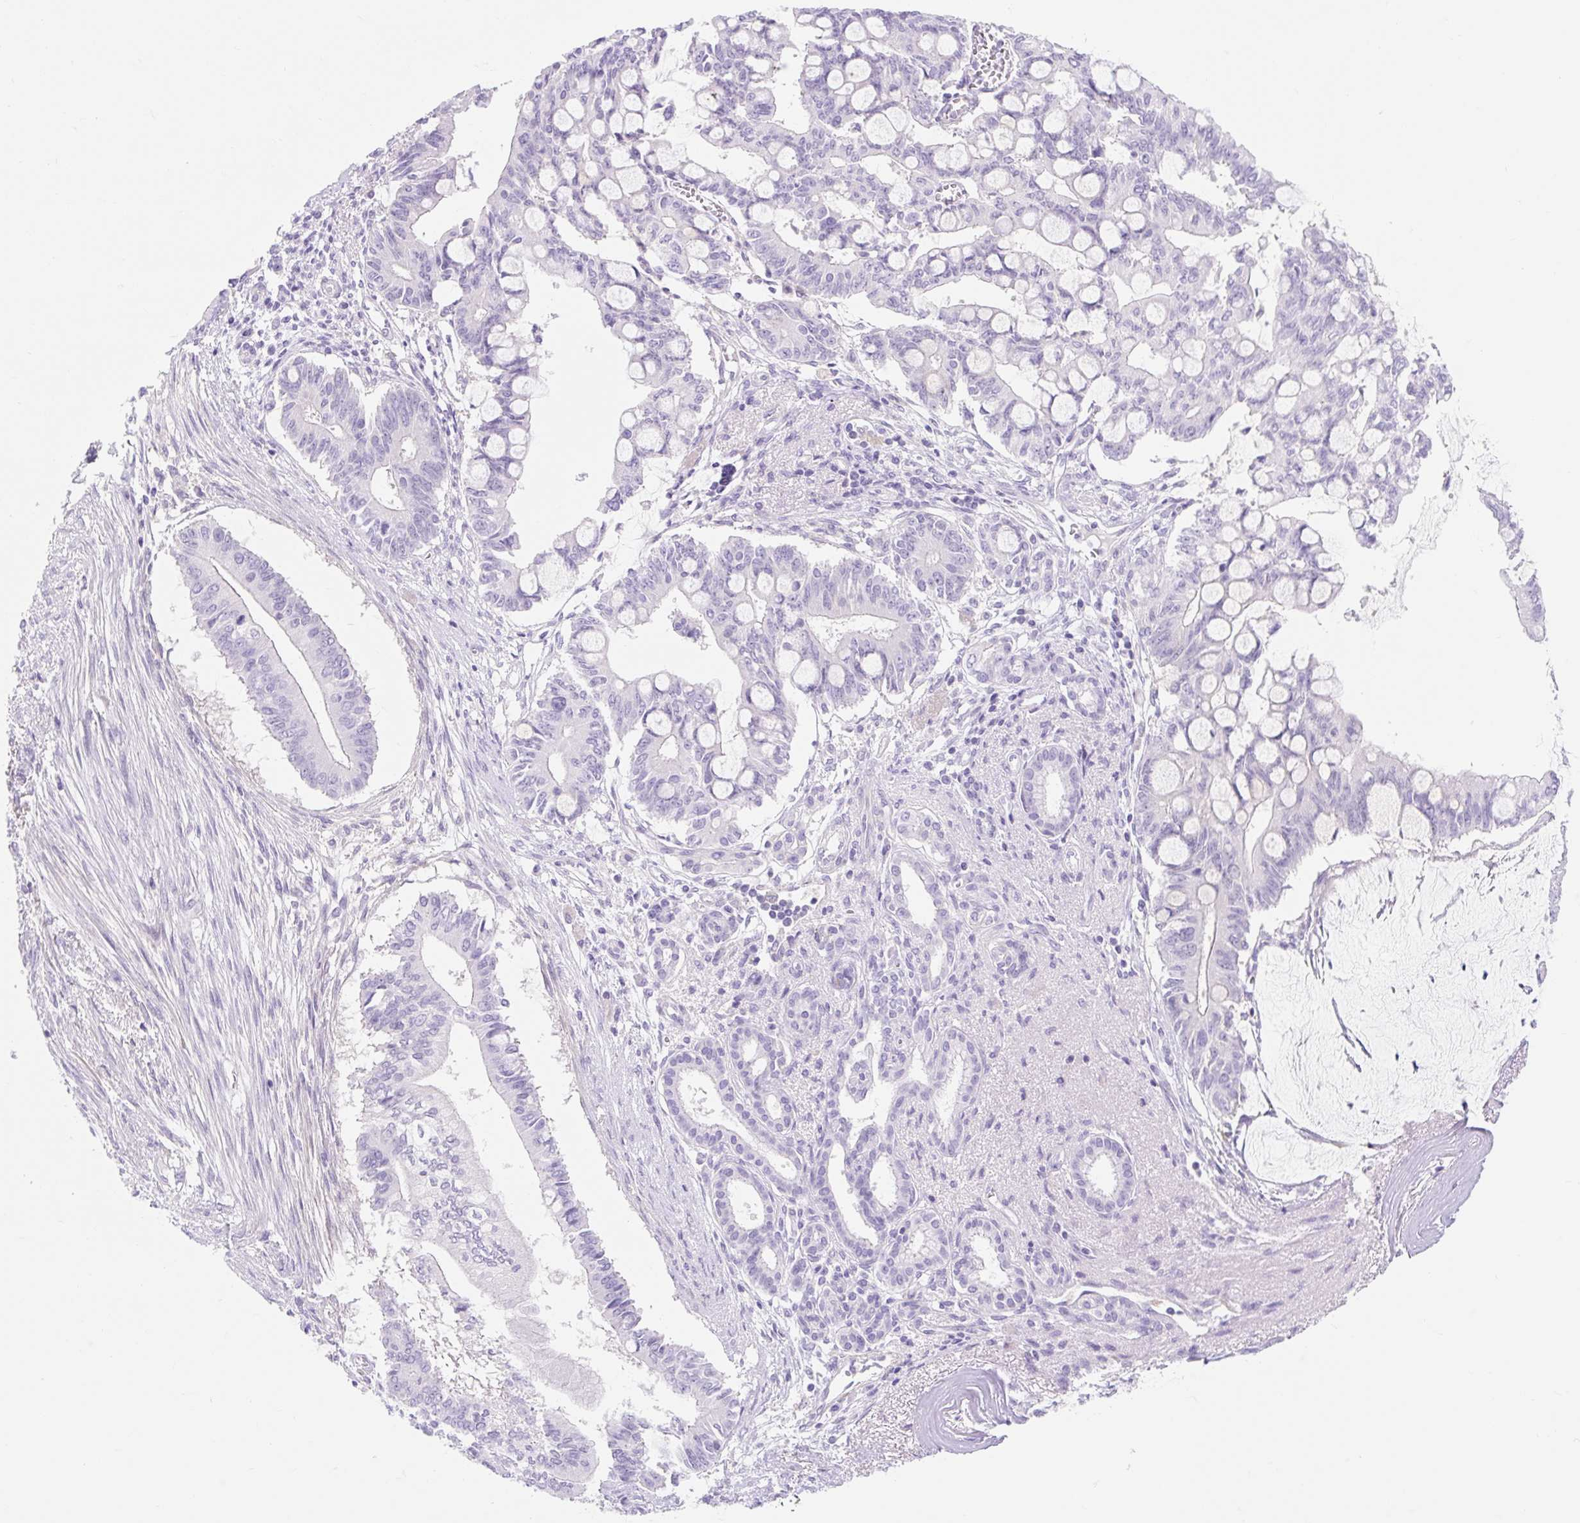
{"staining": {"intensity": "negative", "quantity": "none", "location": "none"}, "tissue": "pancreatic cancer", "cell_type": "Tumor cells", "image_type": "cancer", "snomed": [{"axis": "morphology", "description": "Adenocarcinoma, NOS"}, {"axis": "topography", "description": "Pancreas"}], "caption": "High power microscopy micrograph of an immunohistochemistry photomicrograph of adenocarcinoma (pancreatic), revealing no significant staining in tumor cells.", "gene": "SLC28A1", "patient": {"sex": "male", "age": 68}}